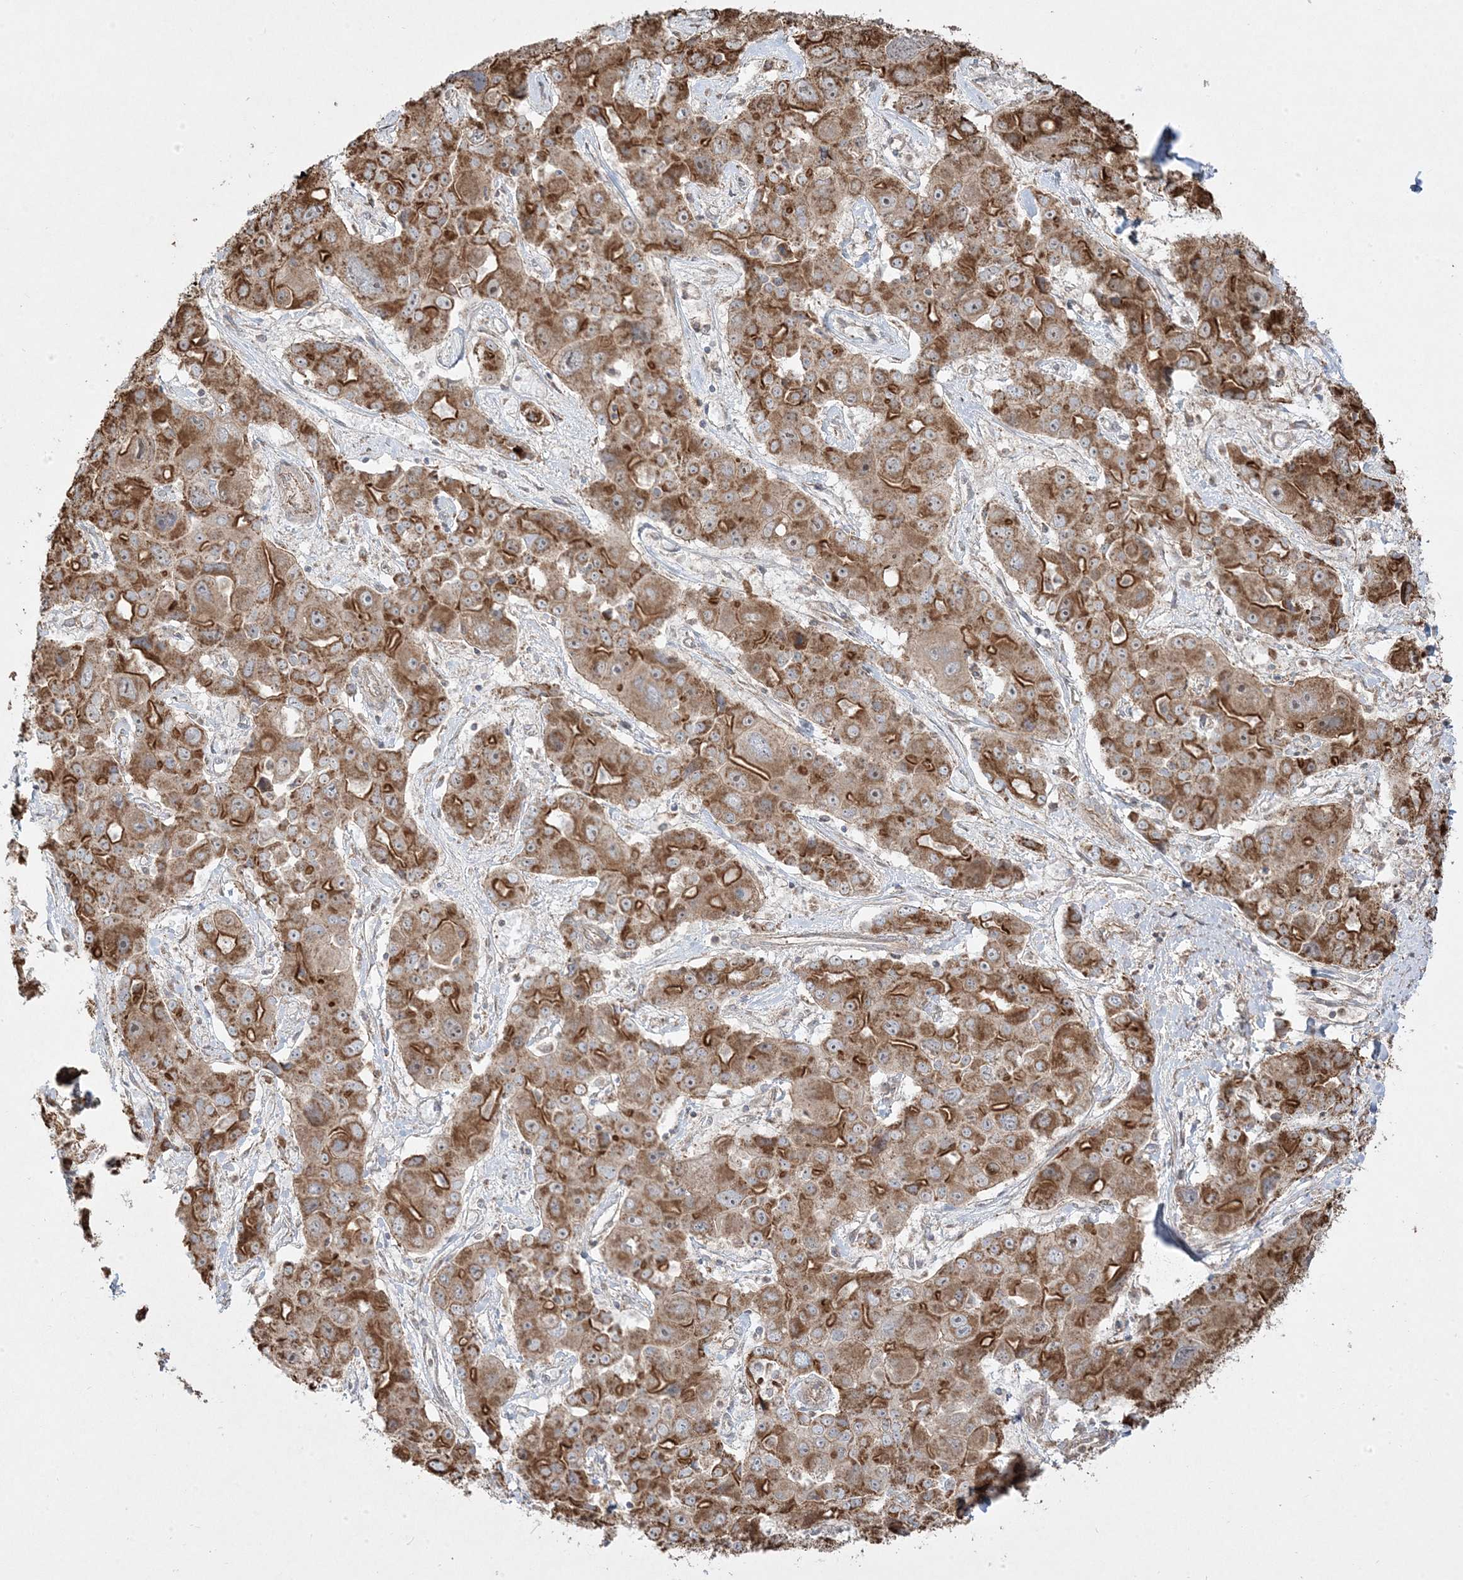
{"staining": {"intensity": "strong", "quantity": ">75%", "location": "cytoplasmic/membranous"}, "tissue": "liver cancer", "cell_type": "Tumor cells", "image_type": "cancer", "snomed": [{"axis": "morphology", "description": "Cholangiocarcinoma"}, {"axis": "topography", "description": "Liver"}], "caption": "Protein analysis of liver cancer (cholangiocarcinoma) tissue reveals strong cytoplasmic/membranous positivity in approximately >75% of tumor cells.", "gene": "CLUAP1", "patient": {"sex": "male", "age": 67}}